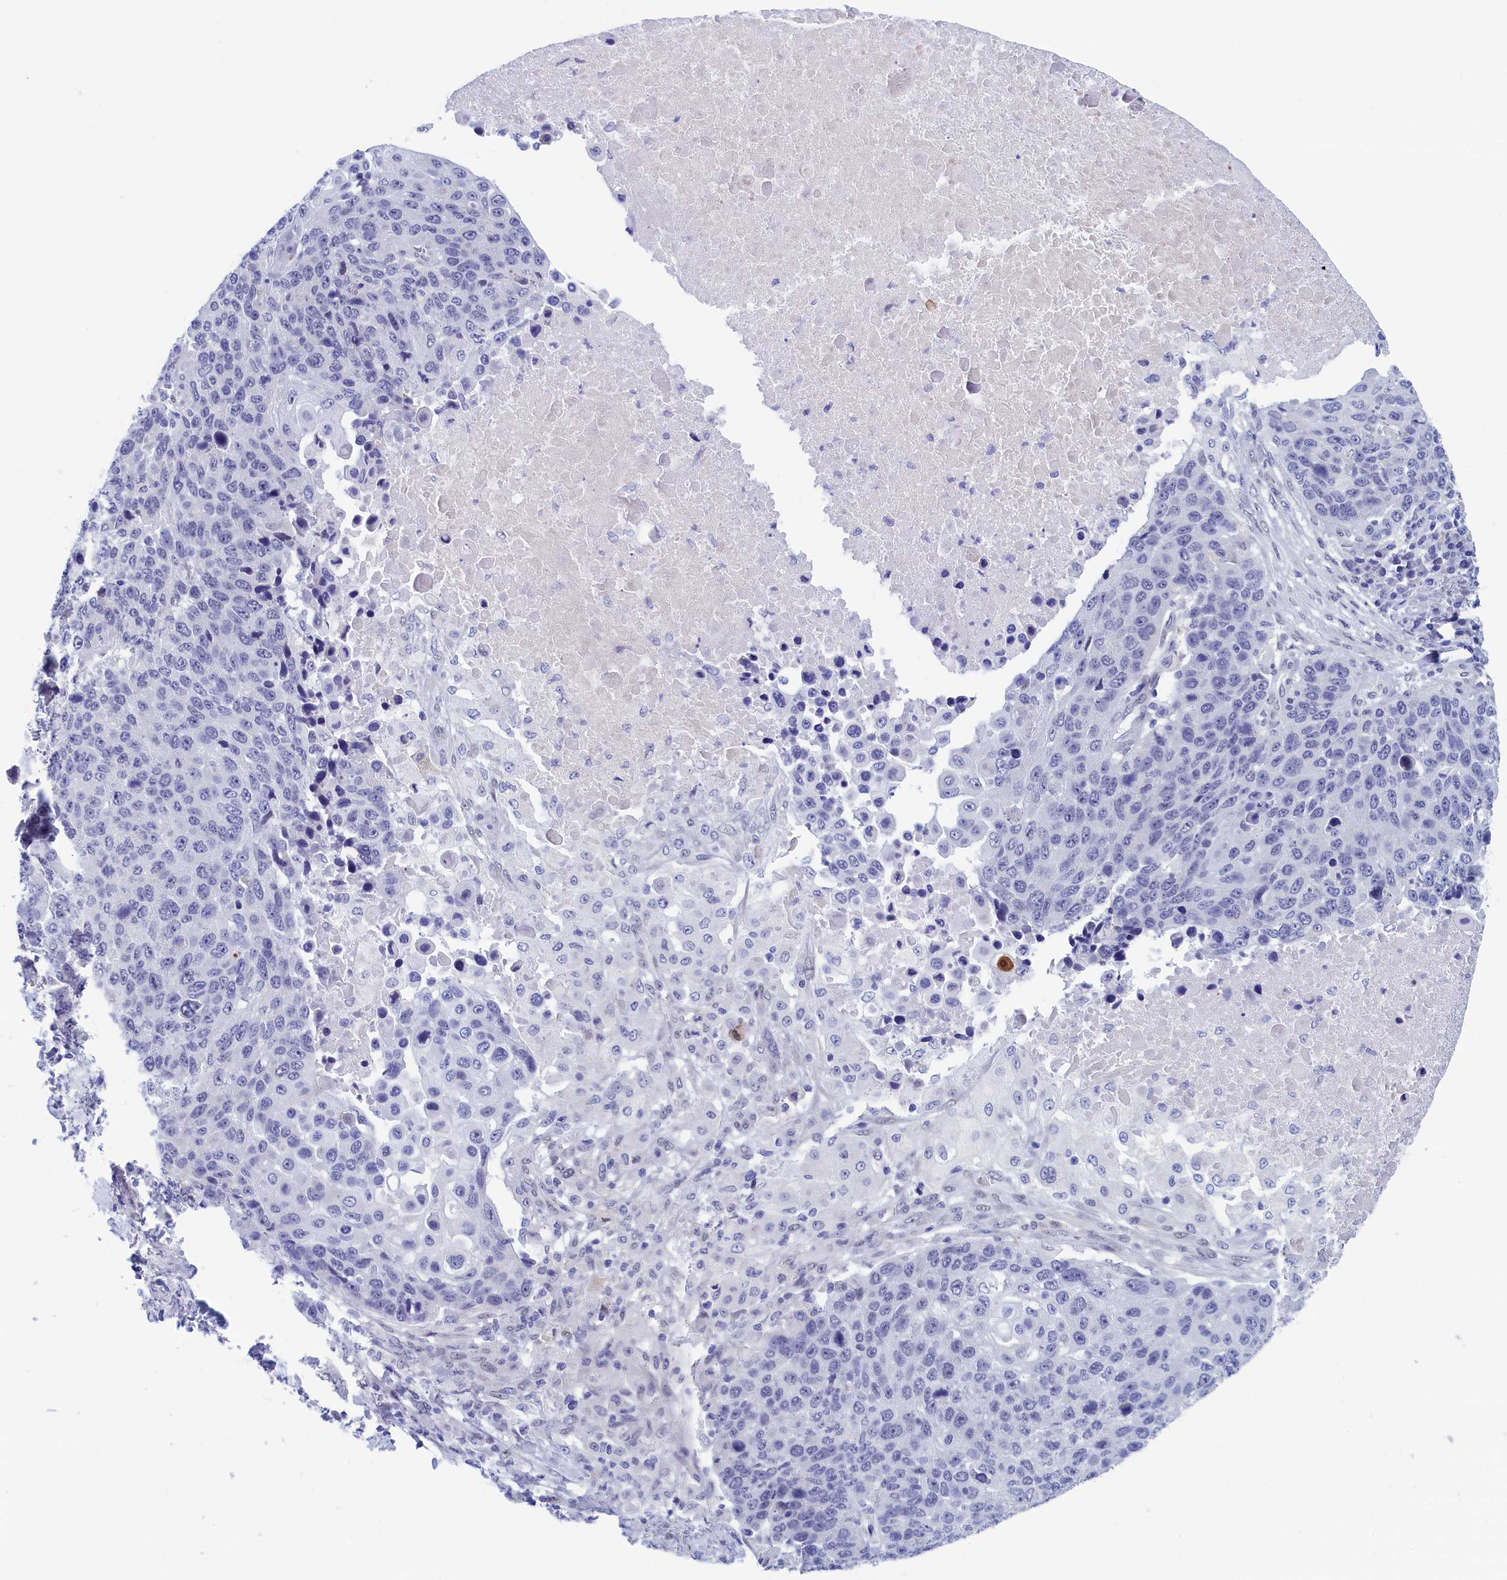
{"staining": {"intensity": "negative", "quantity": "none", "location": "none"}, "tissue": "lung cancer", "cell_type": "Tumor cells", "image_type": "cancer", "snomed": [{"axis": "morphology", "description": "Normal tissue, NOS"}, {"axis": "morphology", "description": "Squamous cell carcinoma, NOS"}, {"axis": "topography", "description": "Lymph node"}, {"axis": "topography", "description": "Lung"}], "caption": "Immunohistochemistry histopathology image of neoplastic tissue: human lung squamous cell carcinoma stained with DAB reveals no significant protein expression in tumor cells. (DAB (3,3'-diaminobenzidine) IHC visualized using brightfield microscopy, high magnification).", "gene": "WDR83", "patient": {"sex": "male", "age": 66}}